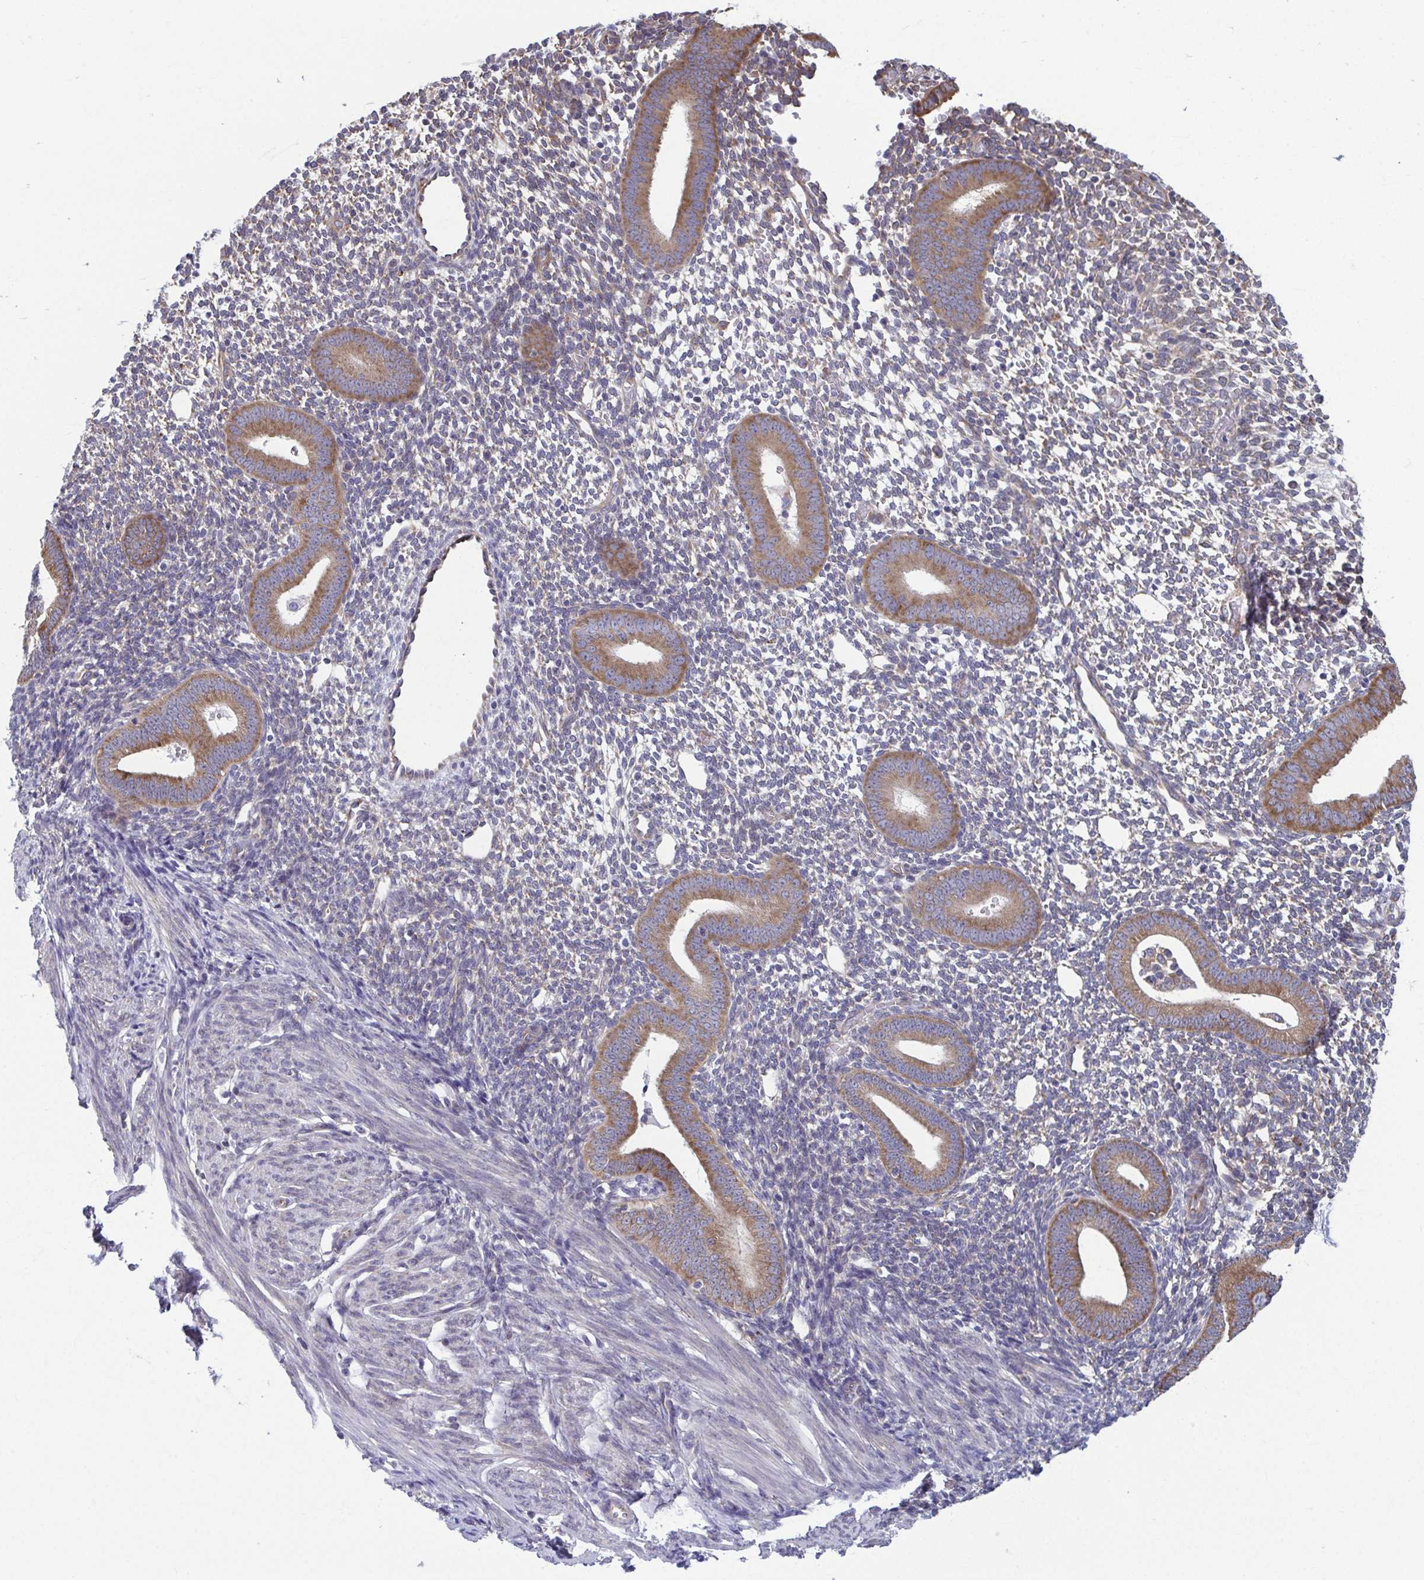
{"staining": {"intensity": "negative", "quantity": "none", "location": "none"}, "tissue": "endometrium", "cell_type": "Cells in endometrial stroma", "image_type": "normal", "snomed": [{"axis": "morphology", "description": "Normal tissue, NOS"}, {"axis": "topography", "description": "Endometrium"}], "caption": "Cells in endometrial stroma show no significant protein expression in normal endometrium.", "gene": "TMEM108", "patient": {"sex": "female", "age": 40}}